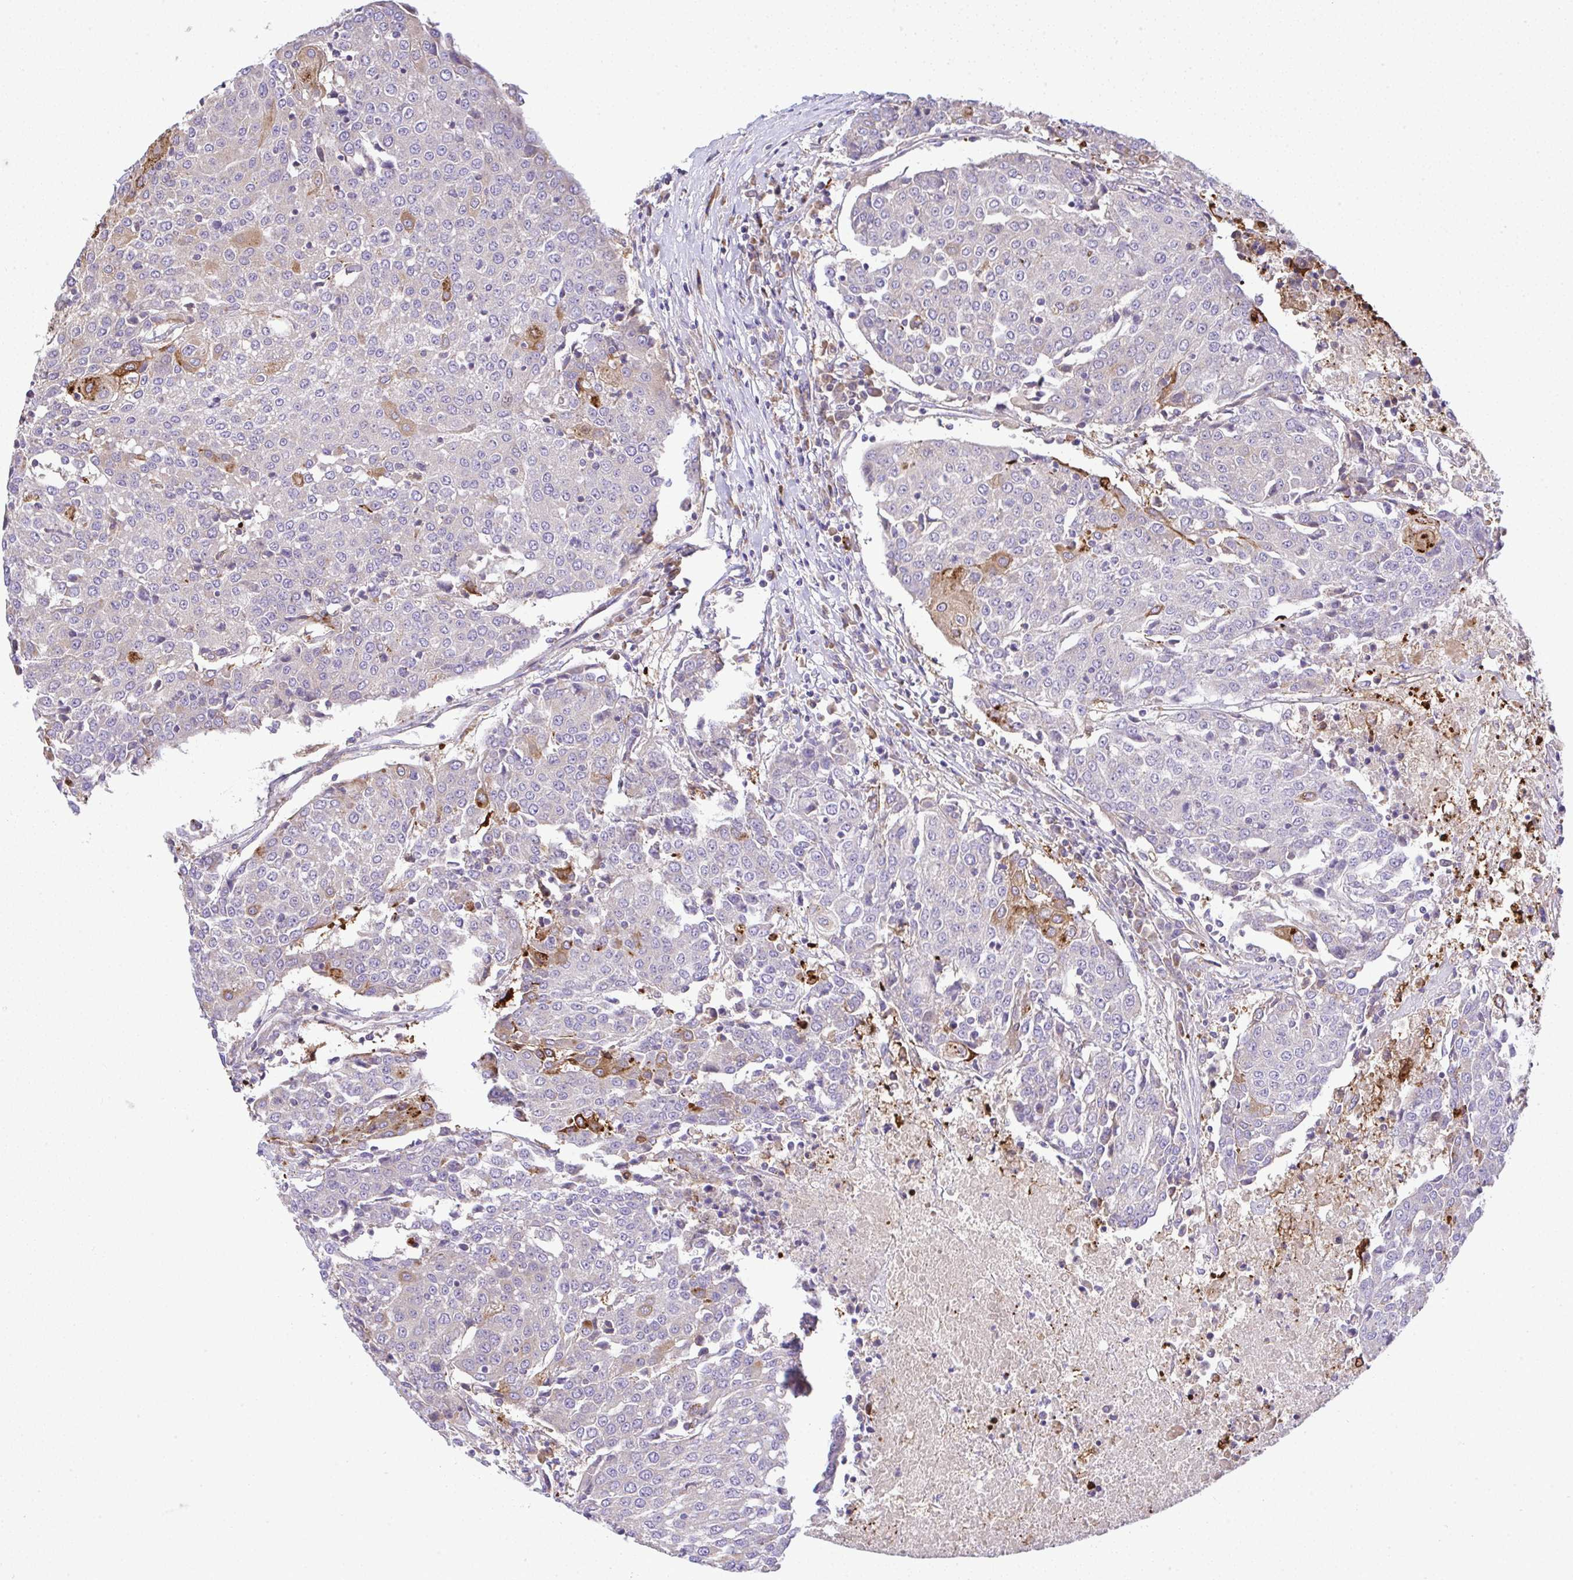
{"staining": {"intensity": "moderate", "quantity": "<25%", "location": "cytoplasmic/membranous"}, "tissue": "urothelial cancer", "cell_type": "Tumor cells", "image_type": "cancer", "snomed": [{"axis": "morphology", "description": "Urothelial carcinoma, High grade"}, {"axis": "topography", "description": "Urinary bladder"}], "caption": "Immunohistochemistry (DAB (3,3'-diaminobenzidine)) staining of urothelial cancer demonstrates moderate cytoplasmic/membranous protein expression in approximately <25% of tumor cells. Immunohistochemistry stains the protein of interest in brown and the nuclei are stained blue.", "gene": "GRID2", "patient": {"sex": "female", "age": 85}}